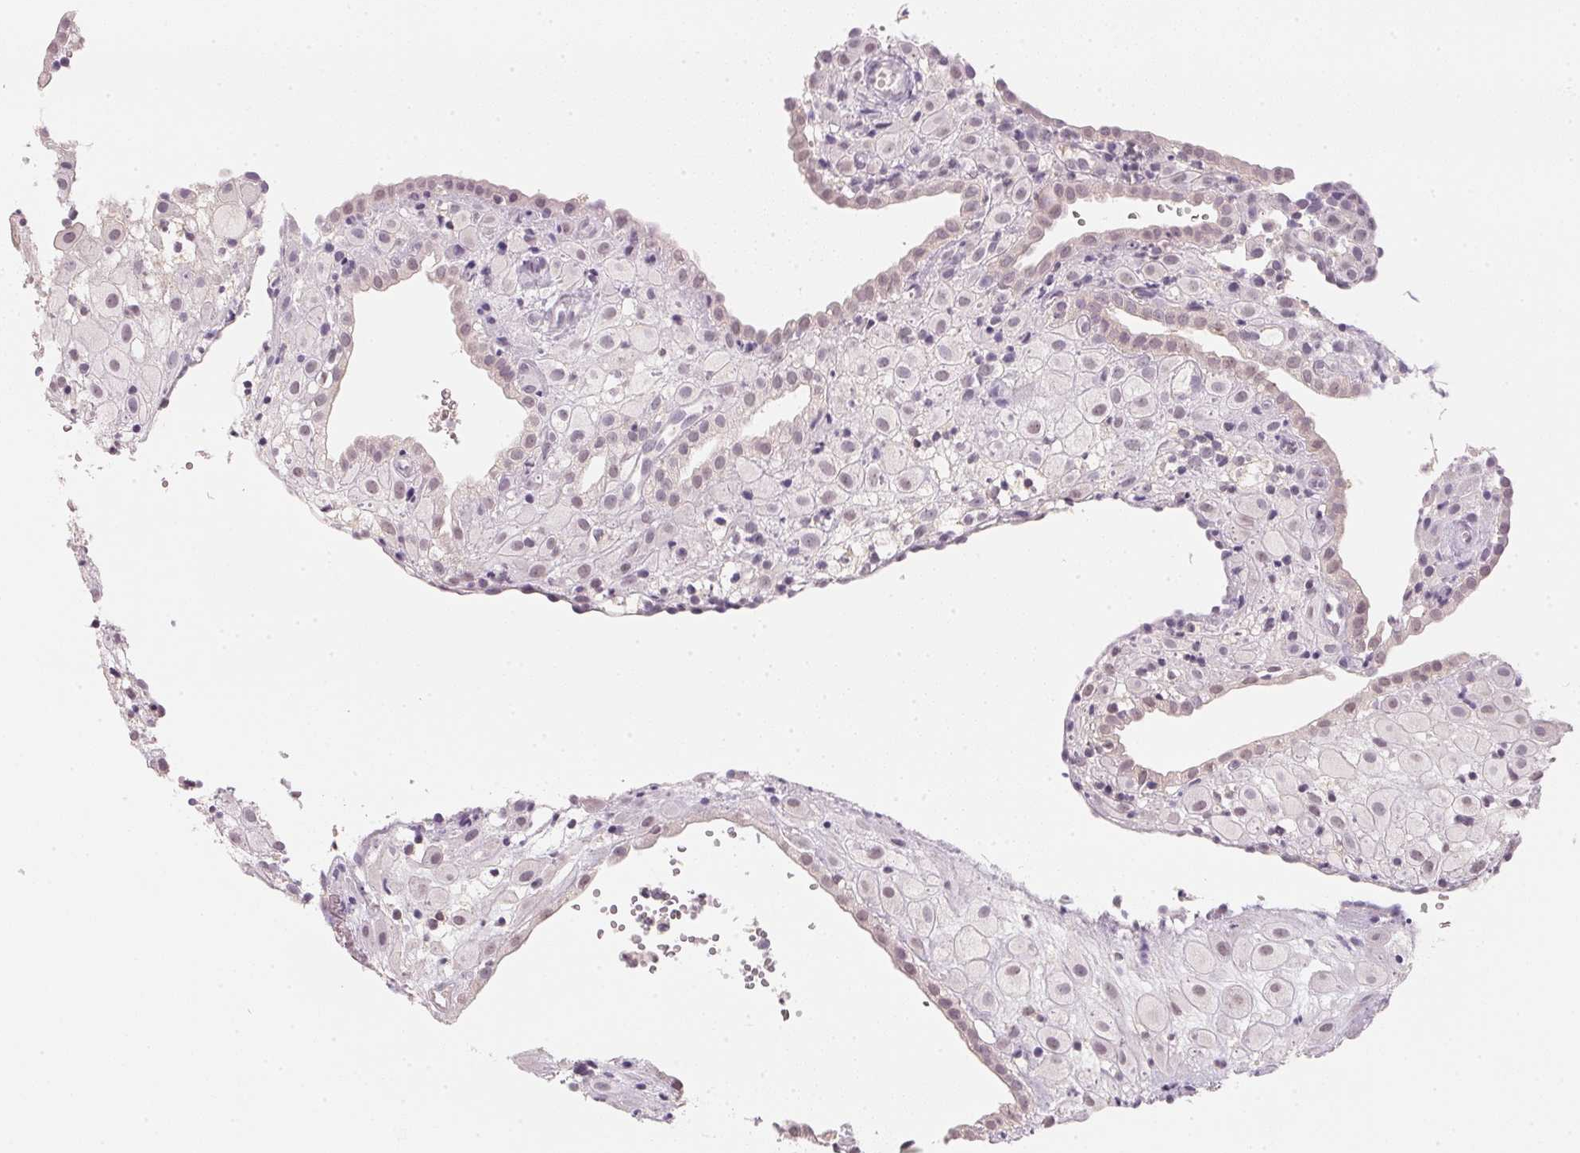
{"staining": {"intensity": "negative", "quantity": "none", "location": "none"}, "tissue": "placenta", "cell_type": "Decidual cells", "image_type": "normal", "snomed": [{"axis": "morphology", "description": "Normal tissue, NOS"}, {"axis": "topography", "description": "Placenta"}], "caption": "The immunohistochemistry (IHC) micrograph has no significant positivity in decidual cells of placenta.", "gene": "CFAP276", "patient": {"sex": "female", "age": 24}}